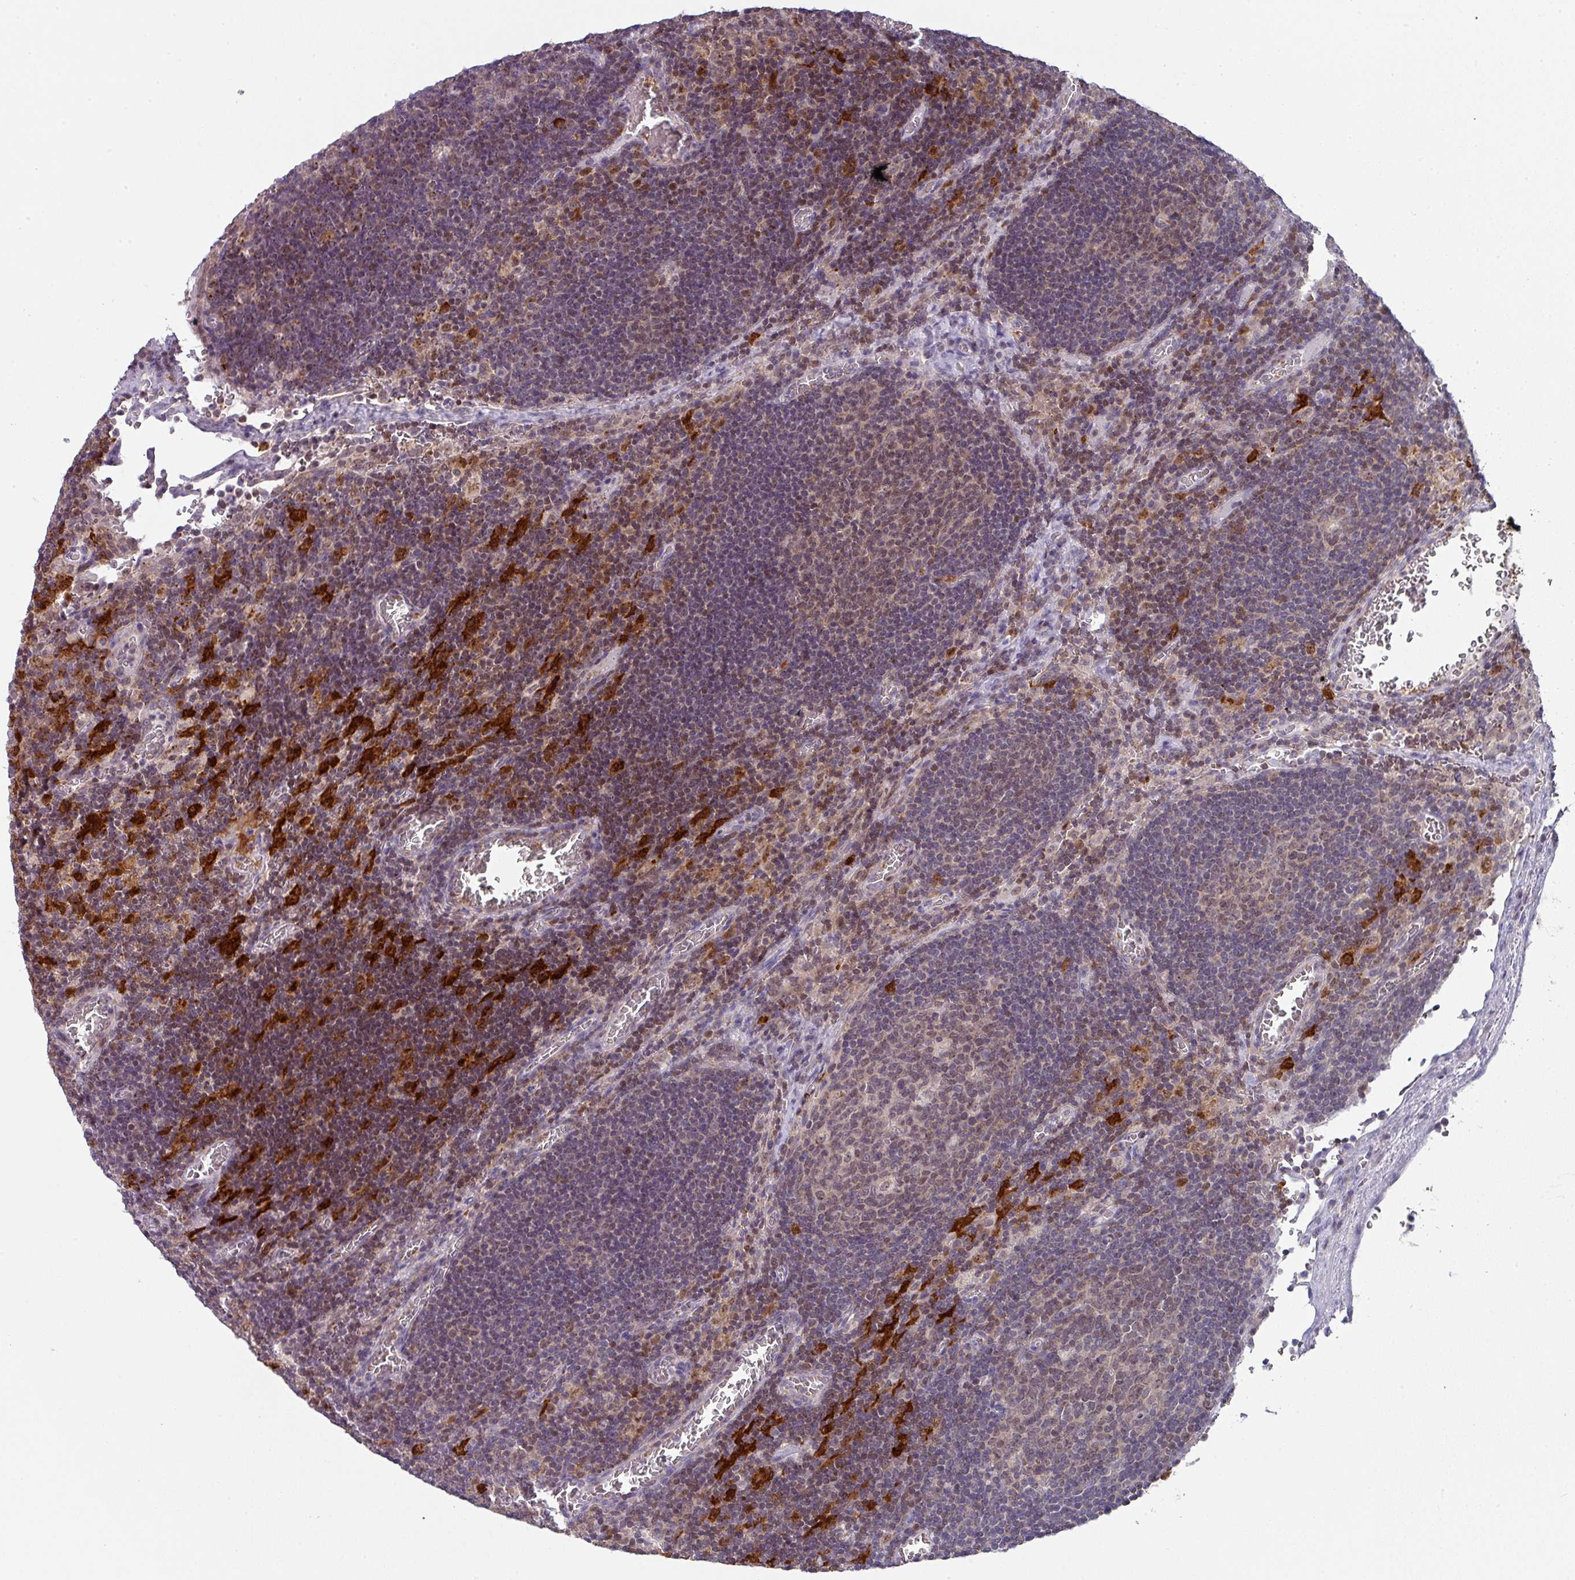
{"staining": {"intensity": "weak", "quantity": "25%-75%", "location": "nuclear"}, "tissue": "lymph node", "cell_type": "Germinal center cells", "image_type": "normal", "snomed": [{"axis": "morphology", "description": "Normal tissue, NOS"}, {"axis": "topography", "description": "Lymph node"}], "caption": "A brown stain highlights weak nuclear expression of a protein in germinal center cells of normal human lymph node. The protein is stained brown, and the nuclei are stained in blue (DAB IHC with brightfield microscopy, high magnification).", "gene": "DCAF12L1", "patient": {"sex": "male", "age": 50}}